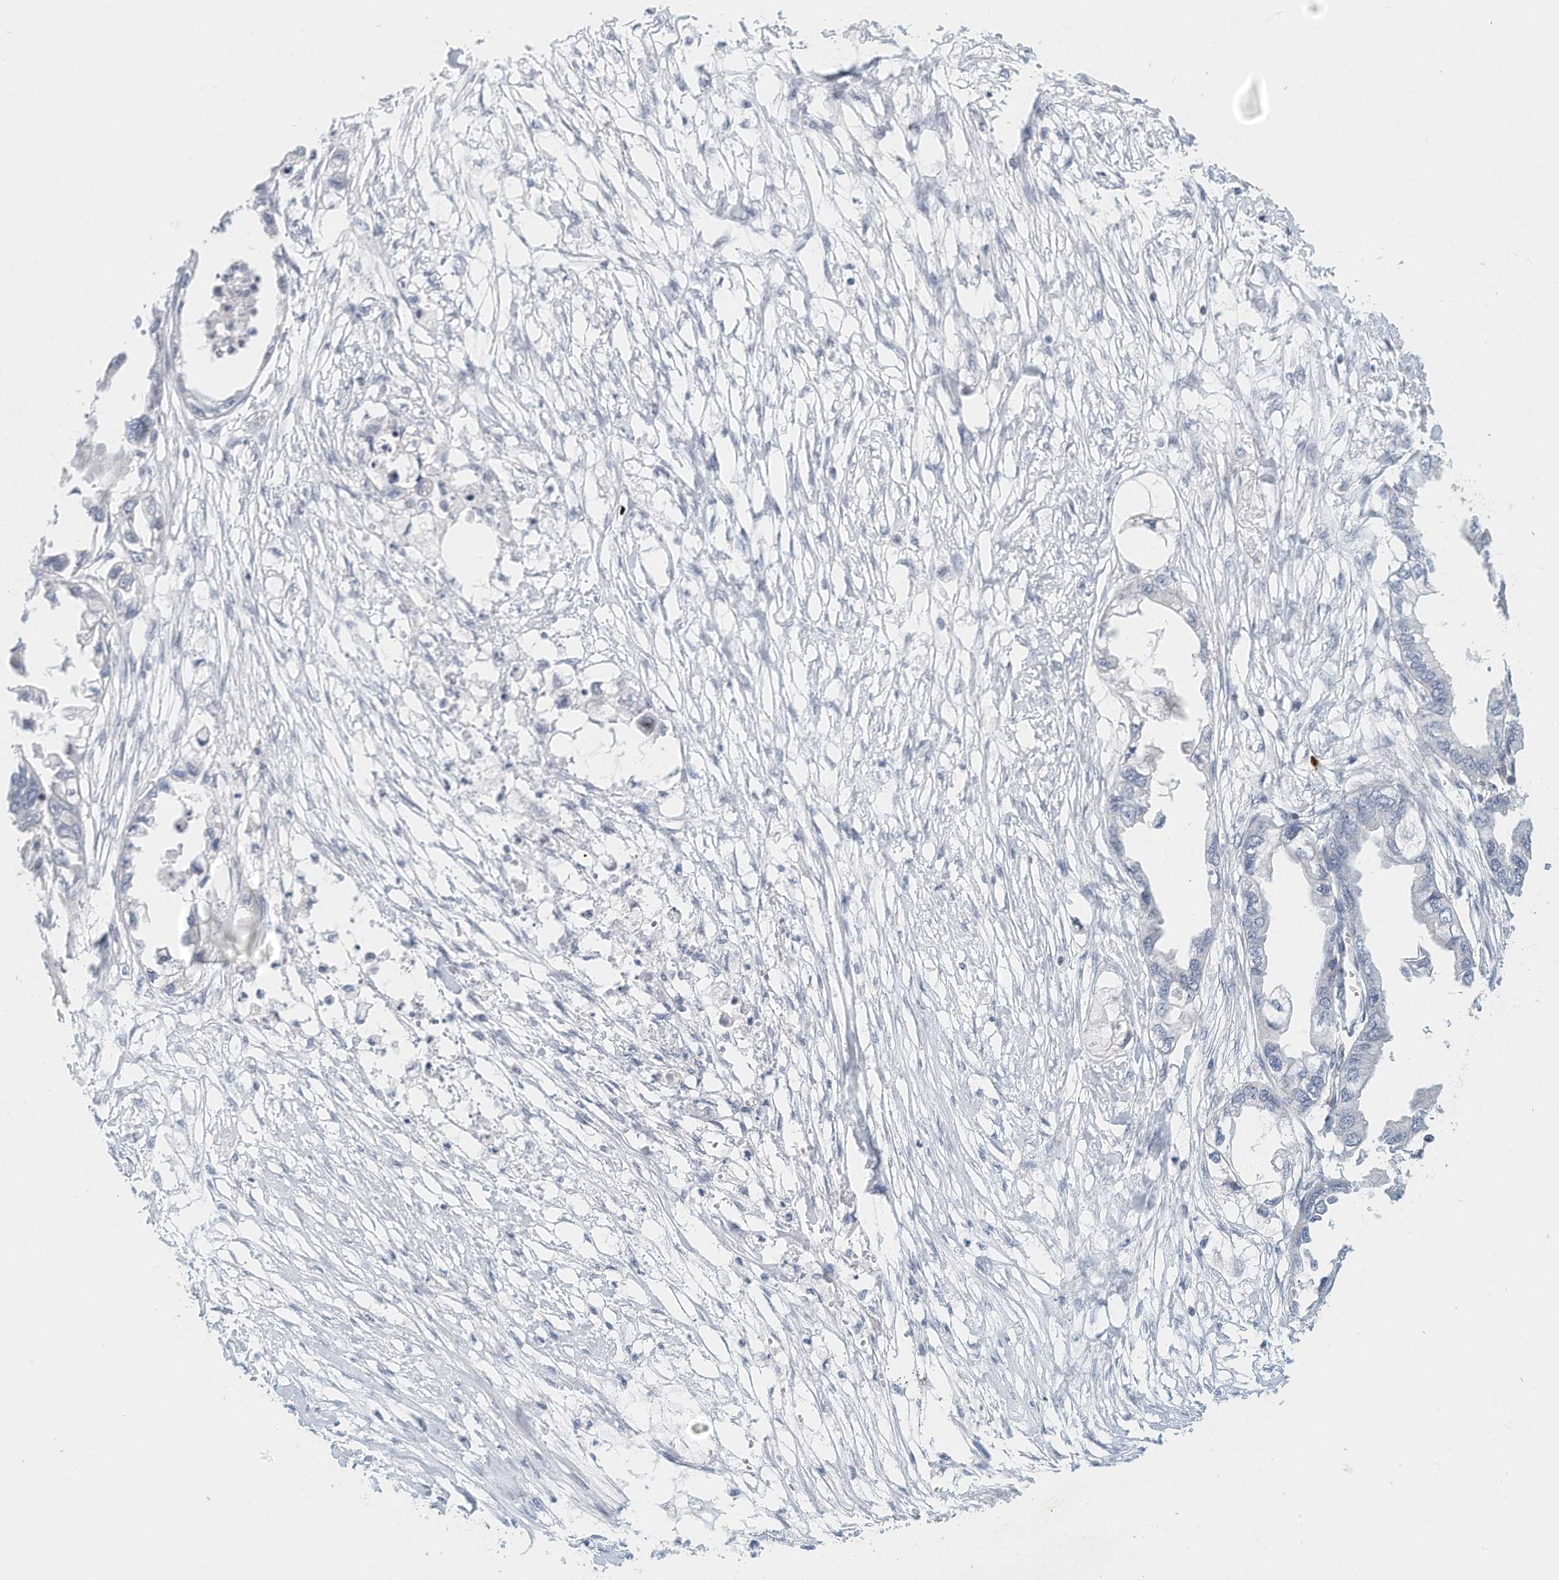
{"staining": {"intensity": "negative", "quantity": "none", "location": "none"}, "tissue": "endometrial cancer", "cell_type": "Tumor cells", "image_type": "cancer", "snomed": [{"axis": "morphology", "description": "Adenocarcinoma, NOS"}, {"axis": "morphology", "description": "Adenocarcinoma, metastatic, NOS"}, {"axis": "topography", "description": "Adipose tissue"}, {"axis": "topography", "description": "Endometrium"}], "caption": "The micrograph displays no staining of tumor cells in adenocarcinoma (endometrial).", "gene": "MICAL1", "patient": {"sex": "female", "age": 67}}